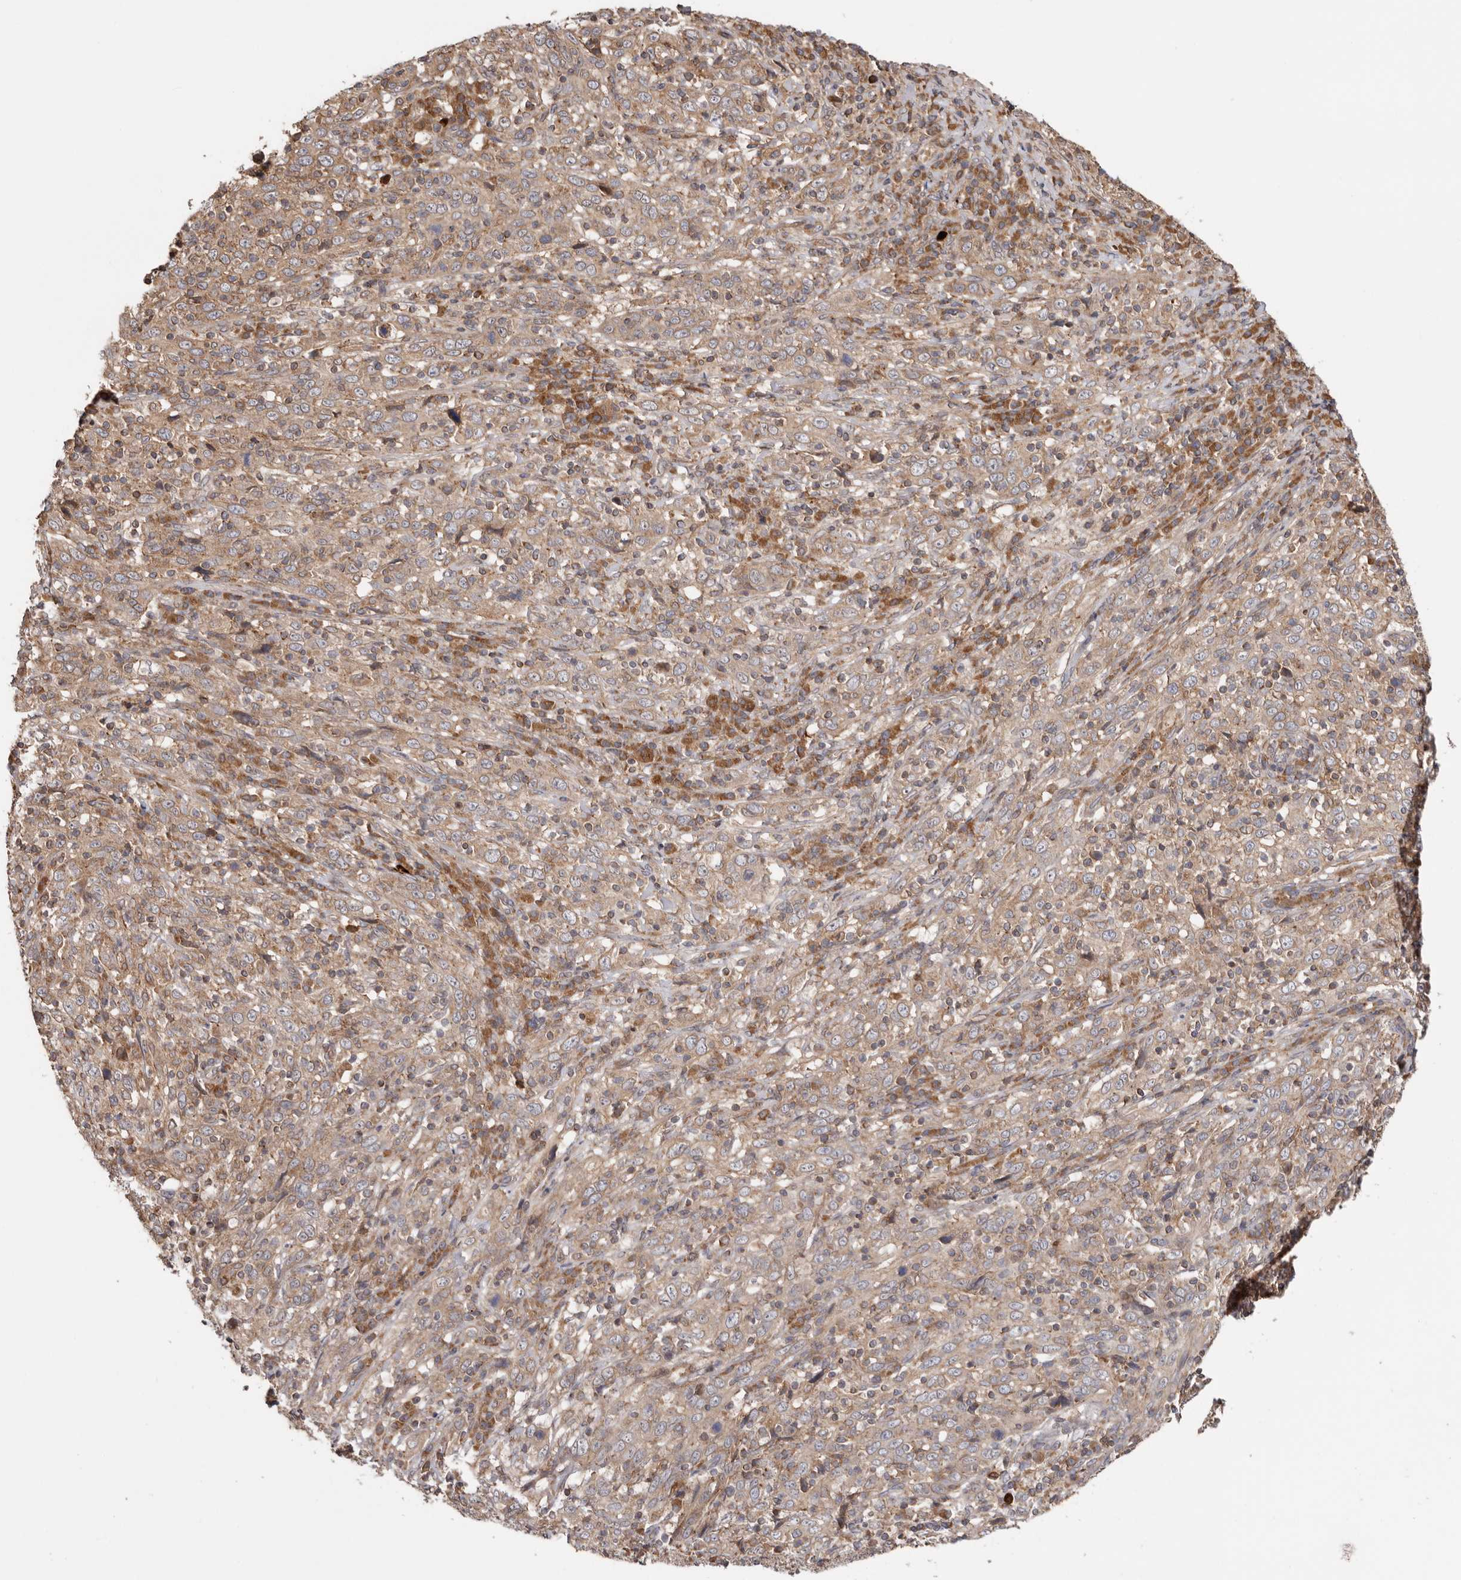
{"staining": {"intensity": "weak", "quantity": ">75%", "location": "cytoplasmic/membranous"}, "tissue": "cervical cancer", "cell_type": "Tumor cells", "image_type": "cancer", "snomed": [{"axis": "morphology", "description": "Squamous cell carcinoma, NOS"}, {"axis": "topography", "description": "Cervix"}], "caption": "Immunohistochemistry image of human cervical cancer stained for a protein (brown), which reveals low levels of weak cytoplasmic/membranous positivity in approximately >75% of tumor cells.", "gene": "TMUB1", "patient": {"sex": "female", "age": 46}}